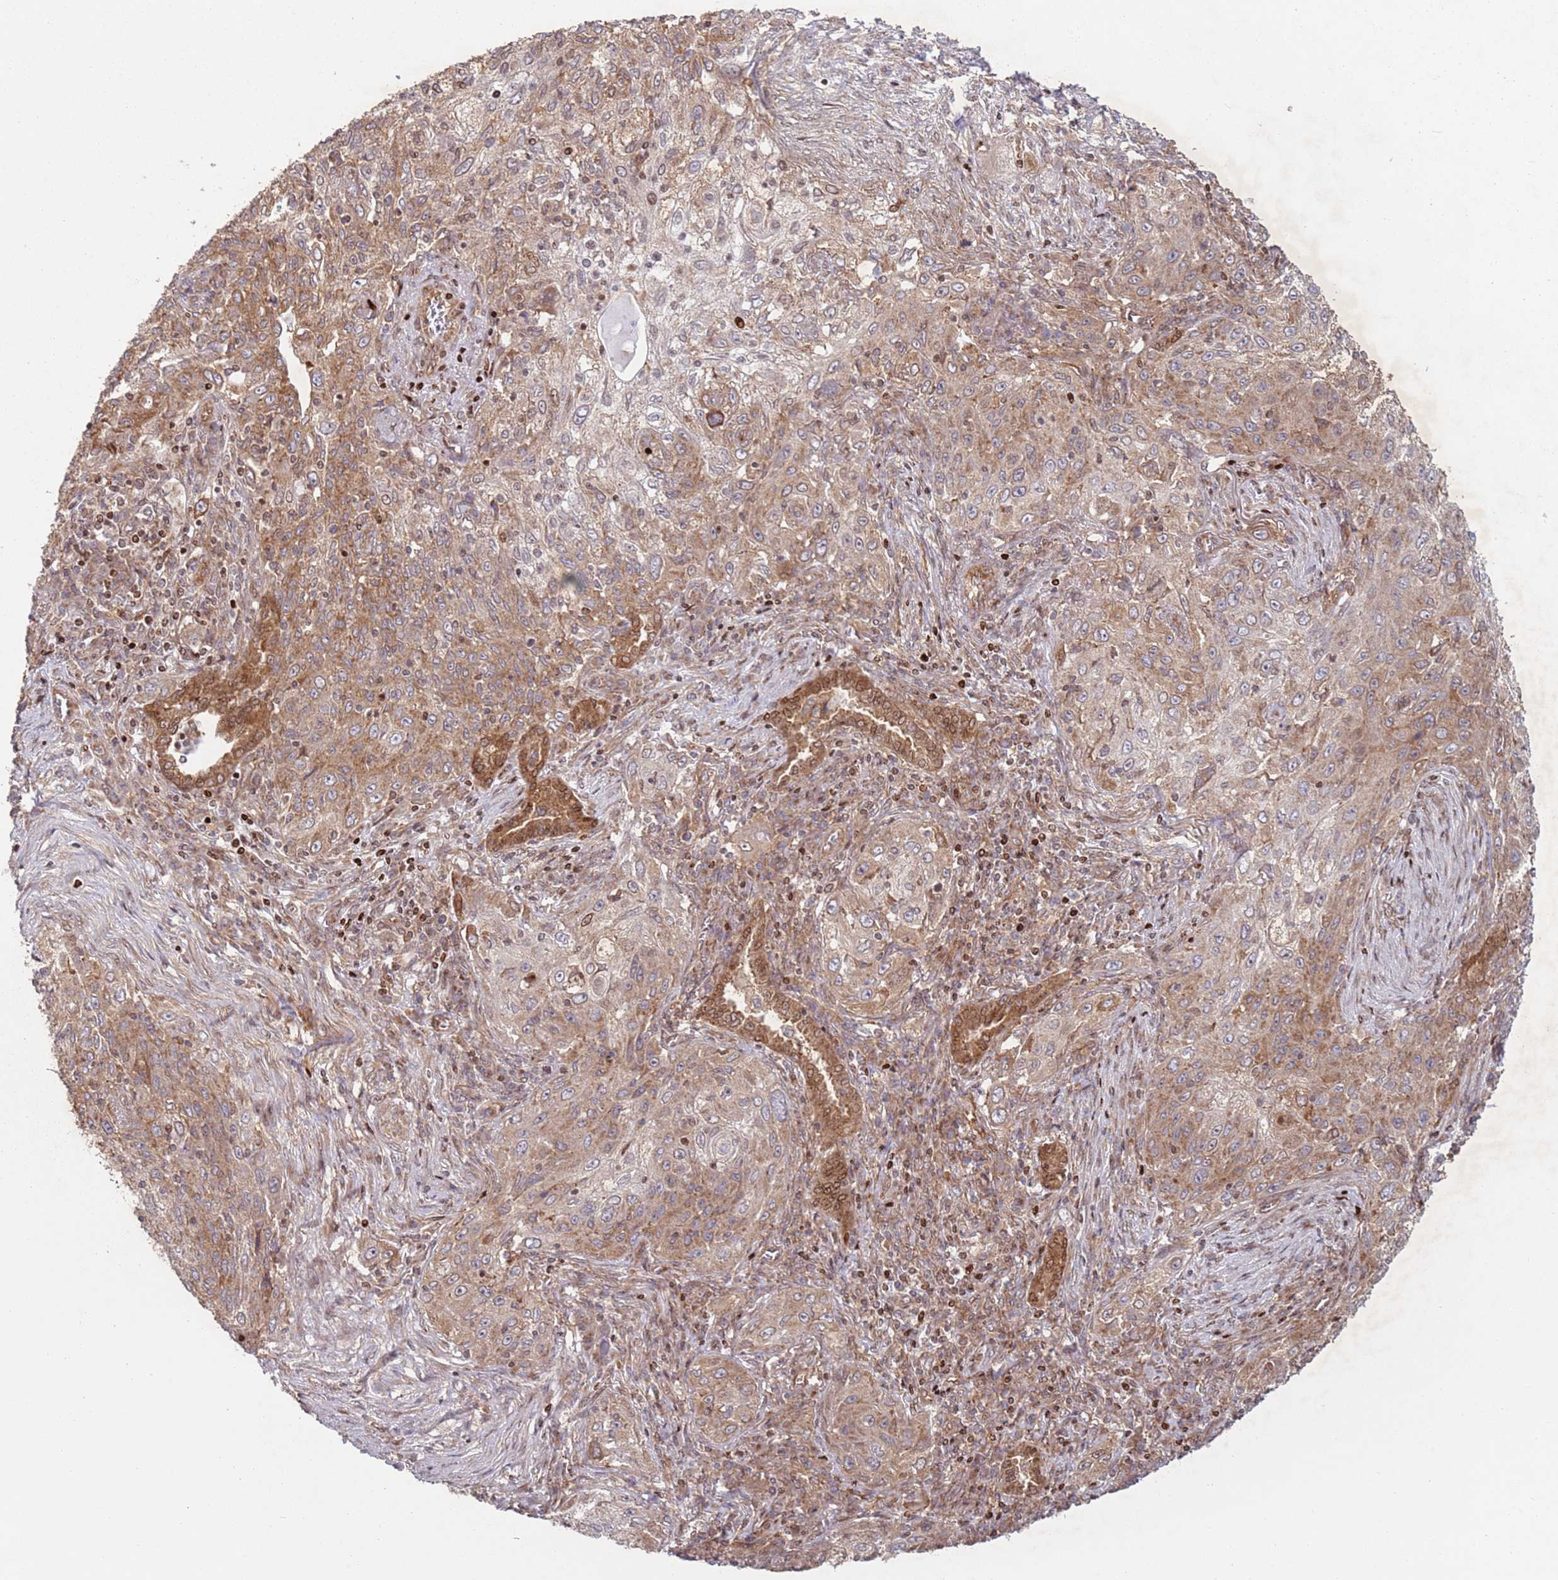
{"staining": {"intensity": "moderate", "quantity": ">75%", "location": "cytoplasmic/membranous"}, "tissue": "lung cancer", "cell_type": "Tumor cells", "image_type": "cancer", "snomed": [{"axis": "morphology", "description": "Squamous cell carcinoma, NOS"}, {"axis": "topography", "description": "Lung"}], "caption": "A histopathology image of human squamous cell carcinoma (lung) stained for a protein shows moderate cytoplasmic/membranous brown staining in tumor cells.", "gene": "HNRNPLL", "patient": {"sex": "female", "age": 69}}